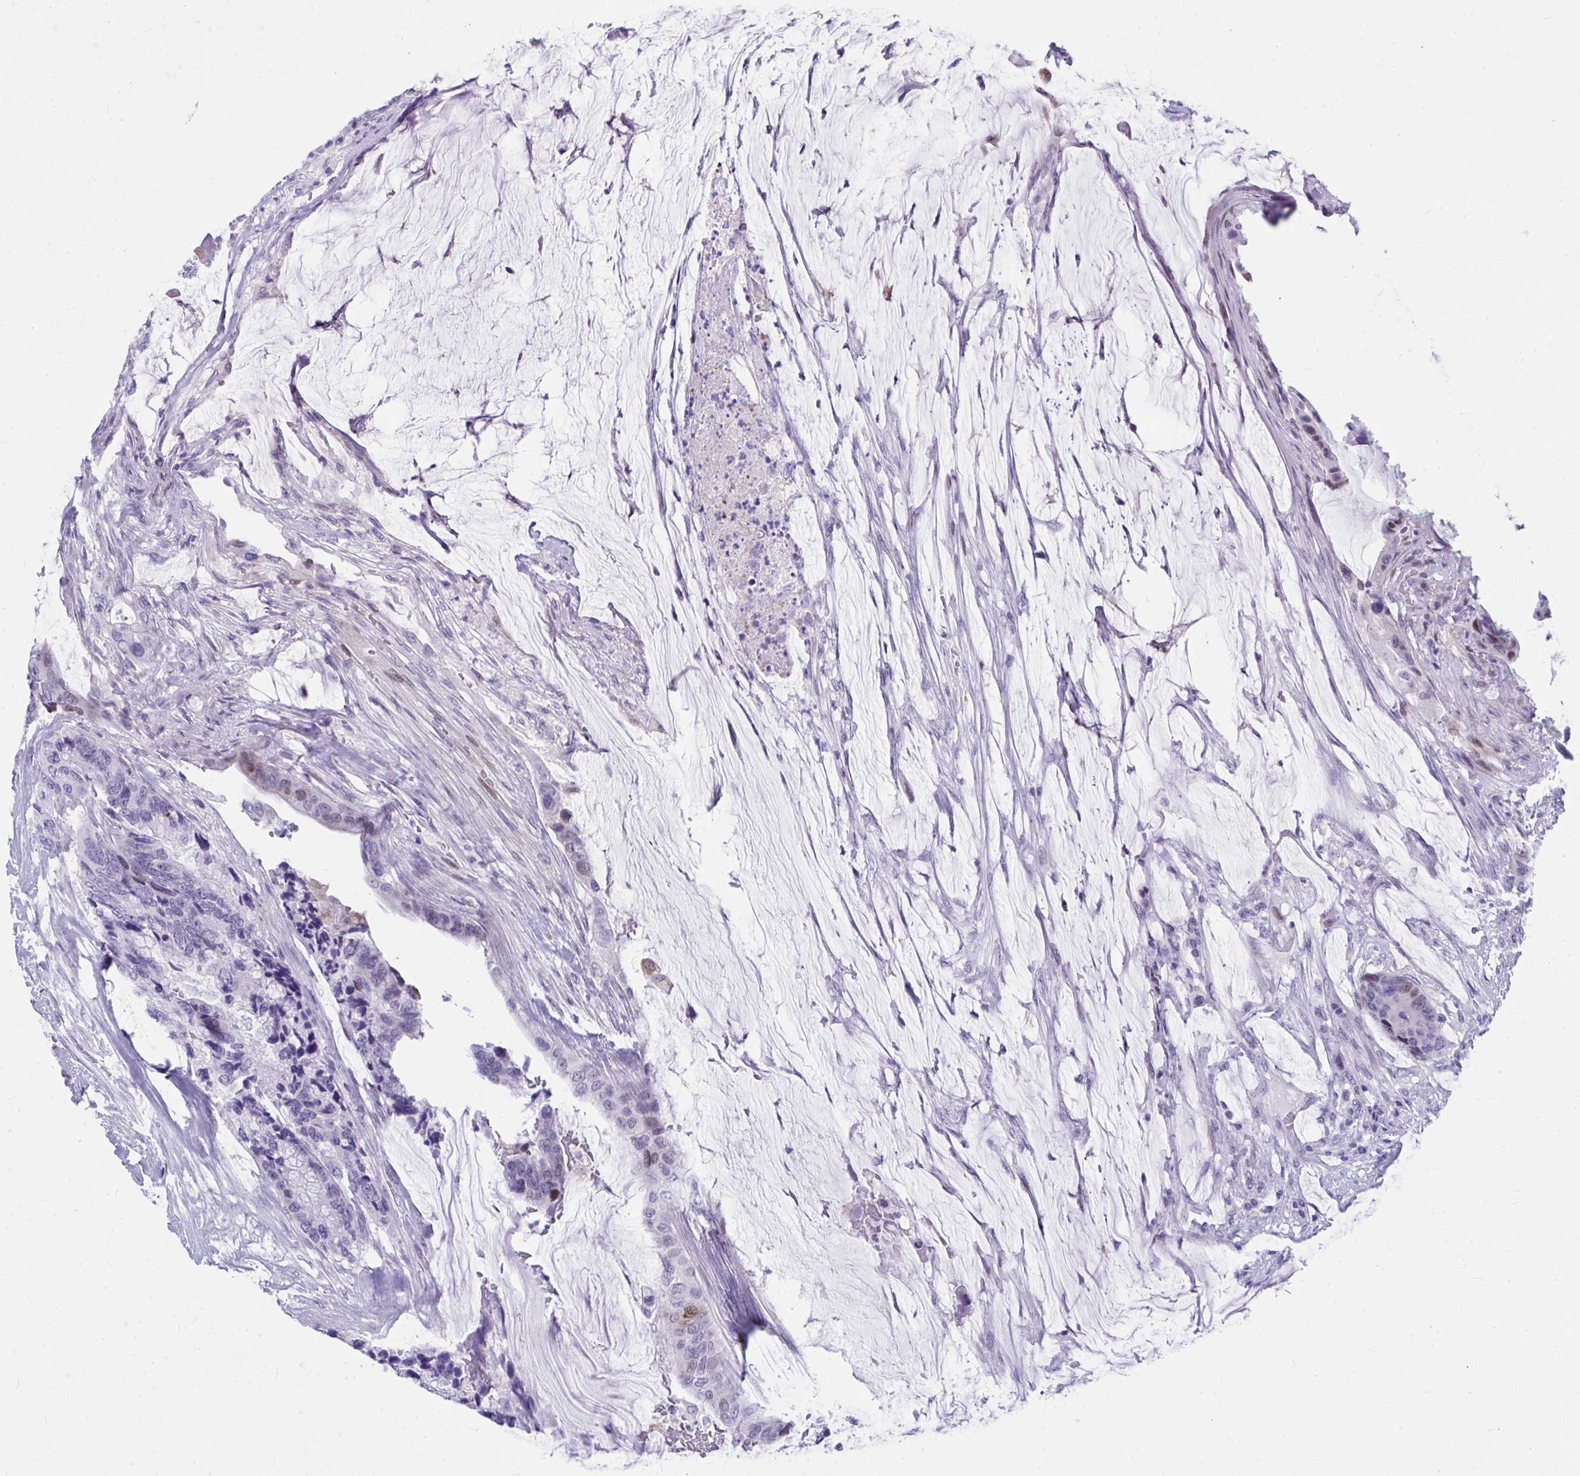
{"staining": {"intensity": "negative", "quantity": "none", "location": "none"}, "tissue": "colorectal cancer", "cell_type": "Tumor cells", "image_type": "cancer", "snomed": [{"axis": "morphology", "description": "Adenocarcinoma, NOS"}, {"axis": "topography", "description": "Rectum"}], "caption": "A photomicrograph of colorectal adenocarcinoma stained for a protein shows no brown staining in tumor cells.", "gene": "ISL1", "patient": {"sex": "female", "age": 59}}